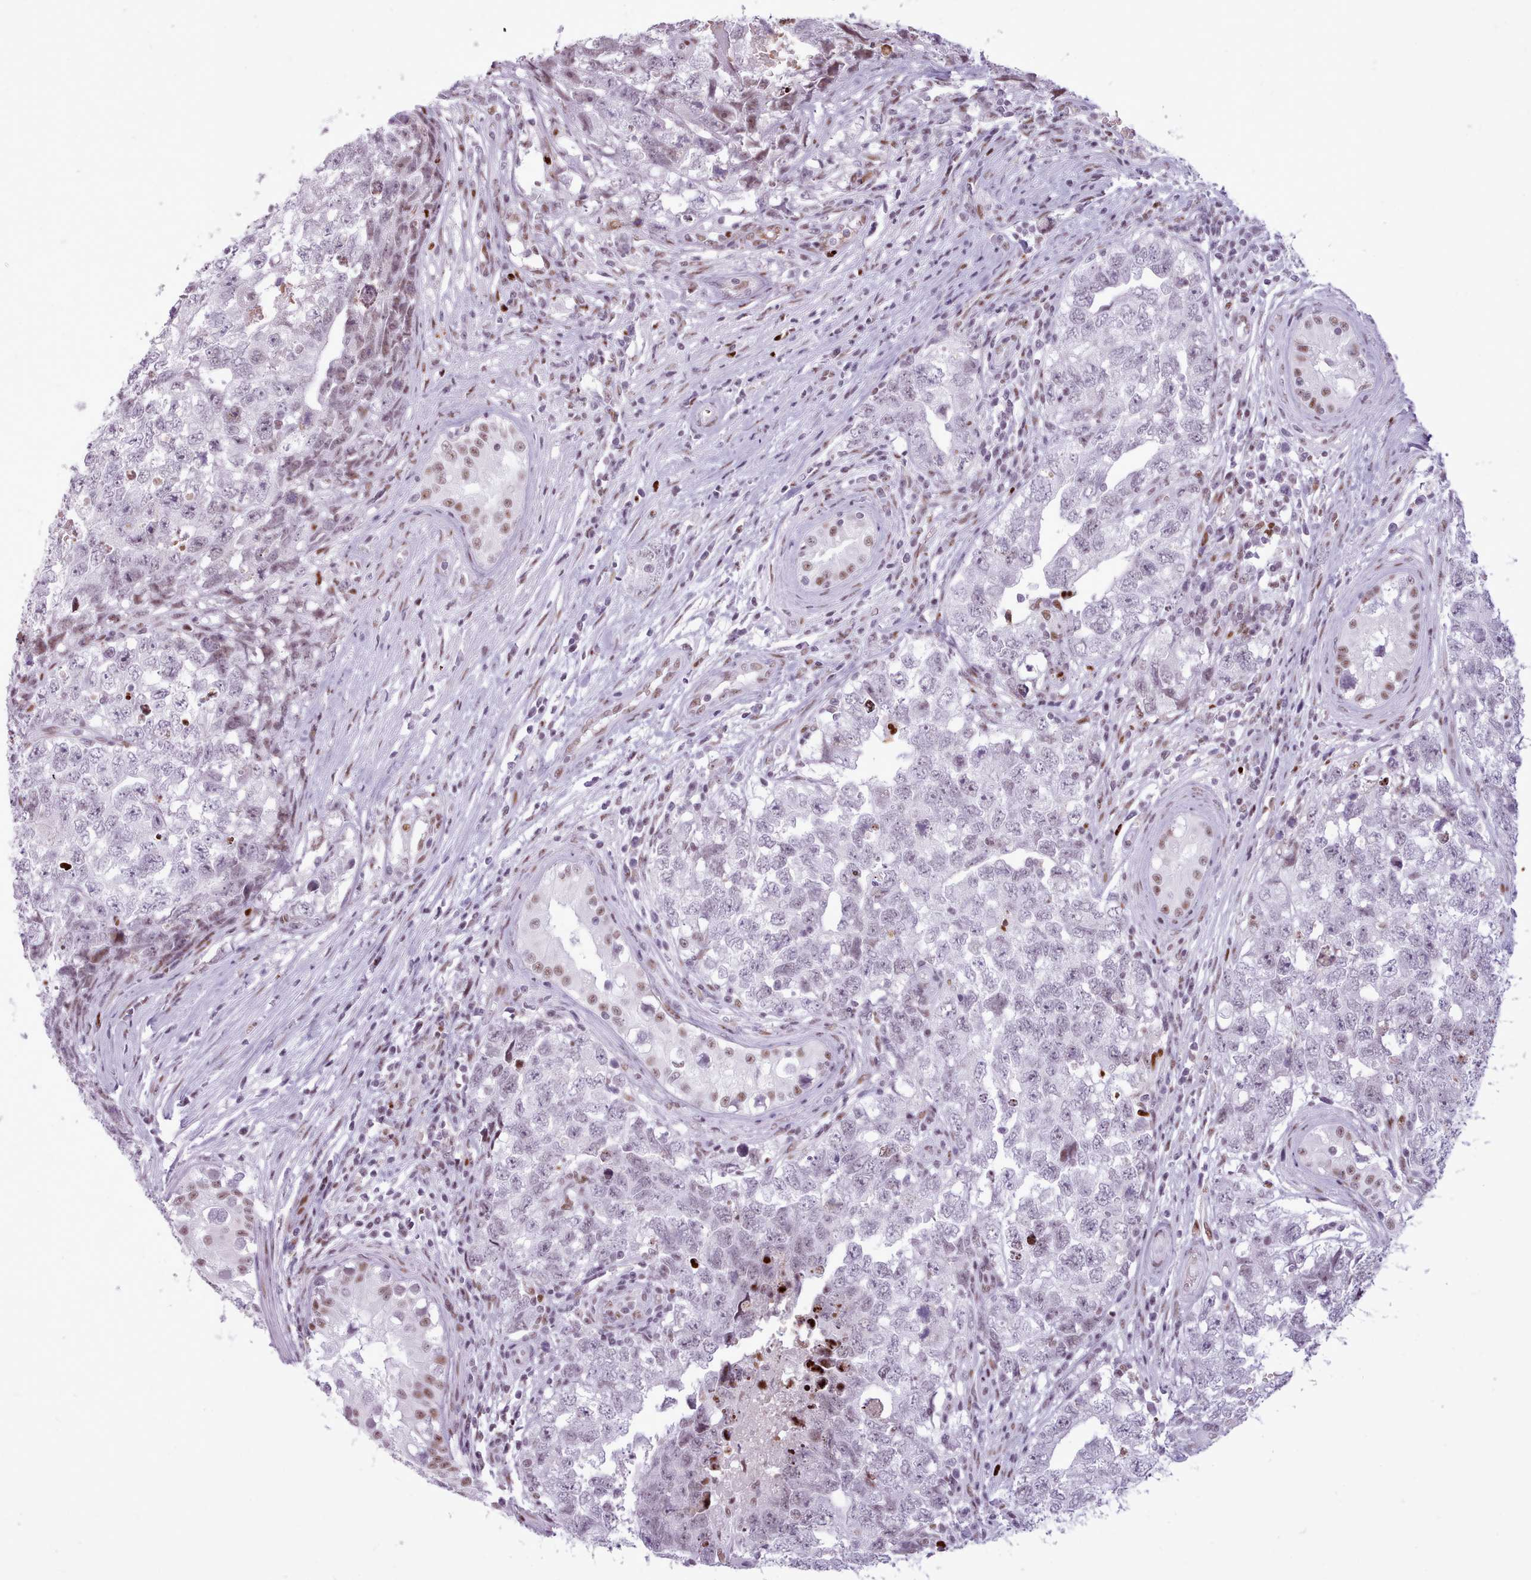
{"staining": {"intensity": "negative", "quantity": "none", "location": "none"}, "tissue": "testis cancer", "cell_type": "Tumor cells", "image_type": "cancer", "snomed": [{"axis": "morphology", "description": "Carcinoma, Embryonal, NOS"}, {"axis": "topography", "description": "Testis"}], "caption": "IHC image of neoplastic tissue: human embryonal carcinoma (testis) stained with DAB exhibits no significant protein staining in tumor cells.", "gene": "SRSF4", "patient": {"sex": "male", "age": 22}}